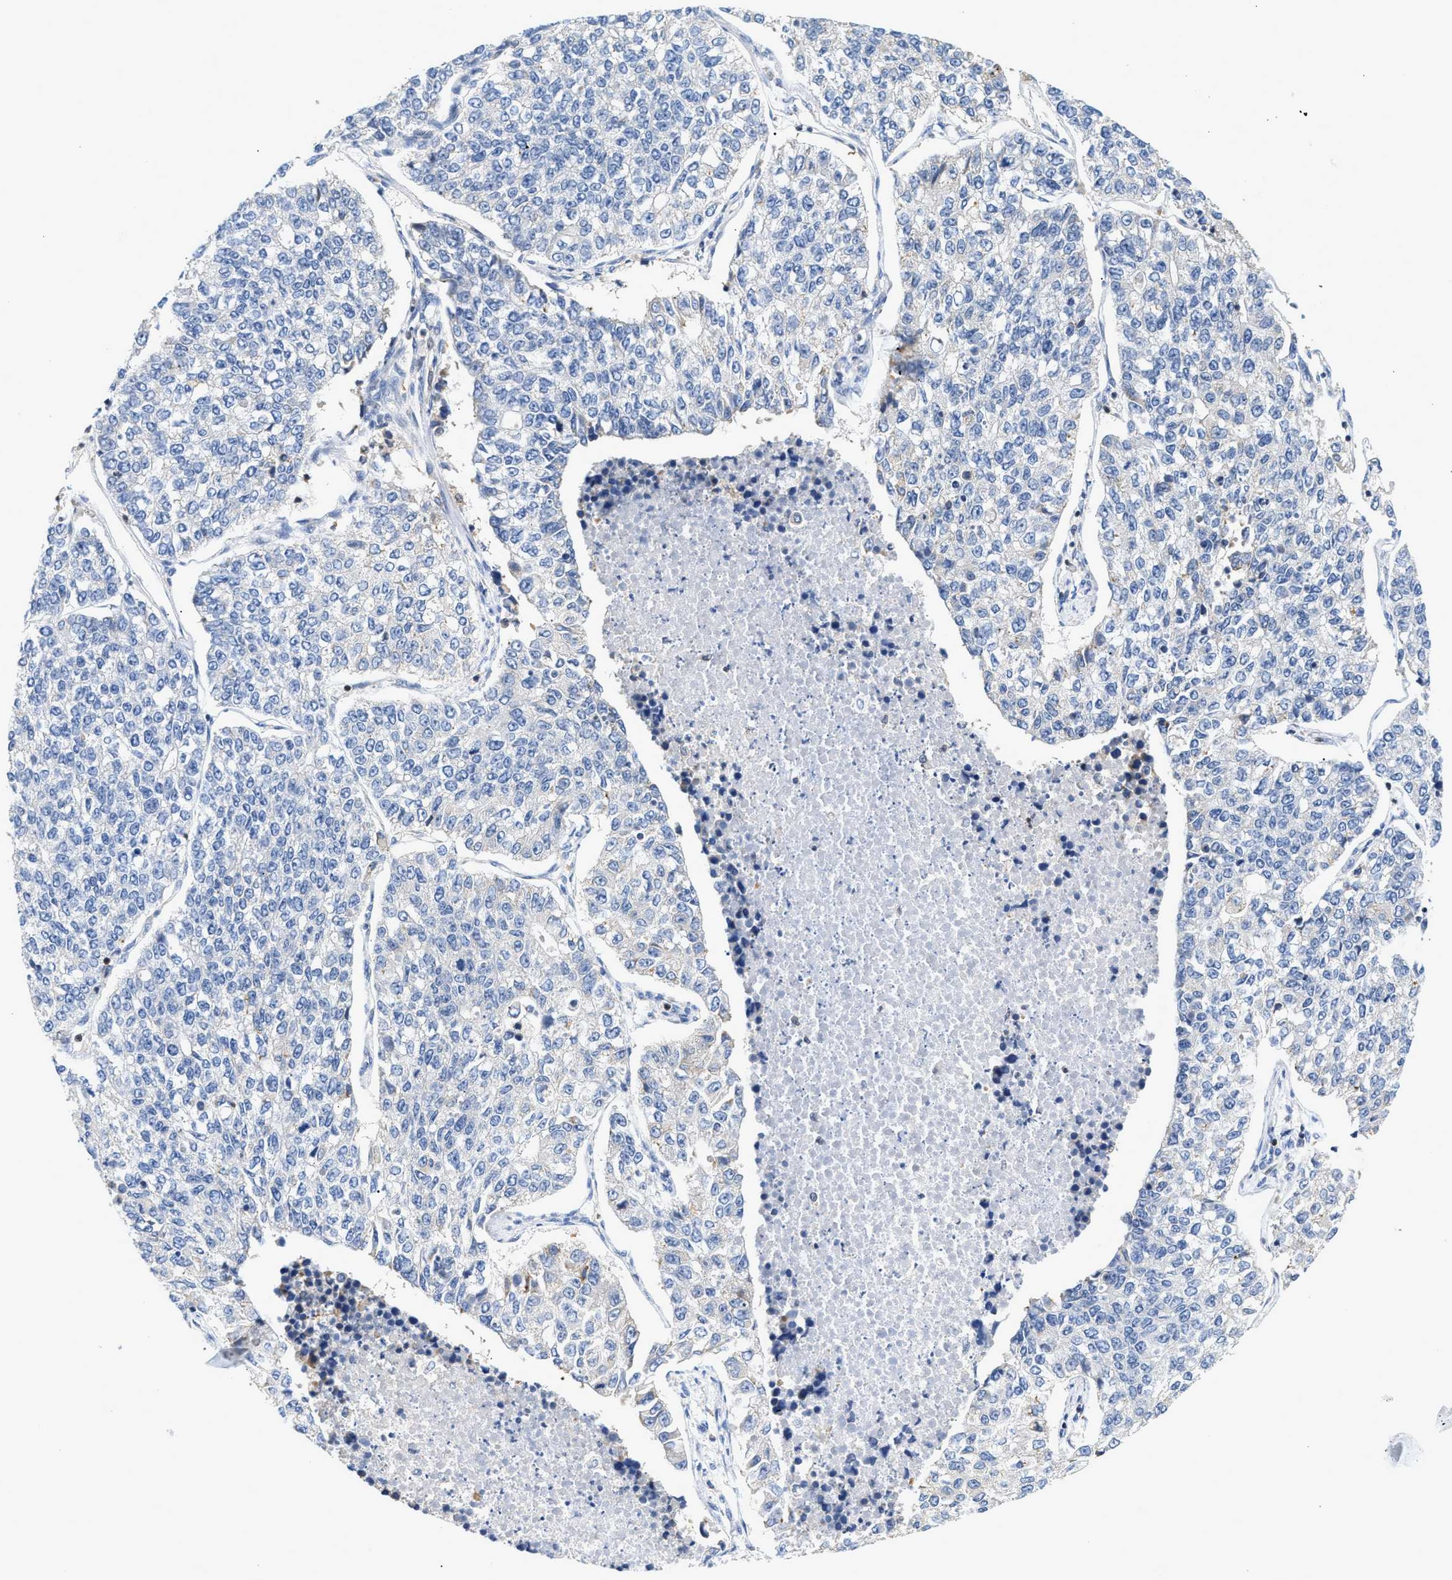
{"staining": {"intensity": "negative", "quantity": "none", "location": "none"}, "tissue": "lung cancer", "cell_type": "Tumor cells", "image_type": "cancer", "snomed": [{"axis": "morphology", "description": "Adenocarcinoma, NOS"}, {"axis": "topography", "description": "Lung"}], "caption": "This is an IHC histopathology image of lung cancer. There is no staining in tumor cells.", "gene": "SLIT2", "patient": {"sex": "male", "age": 49}}